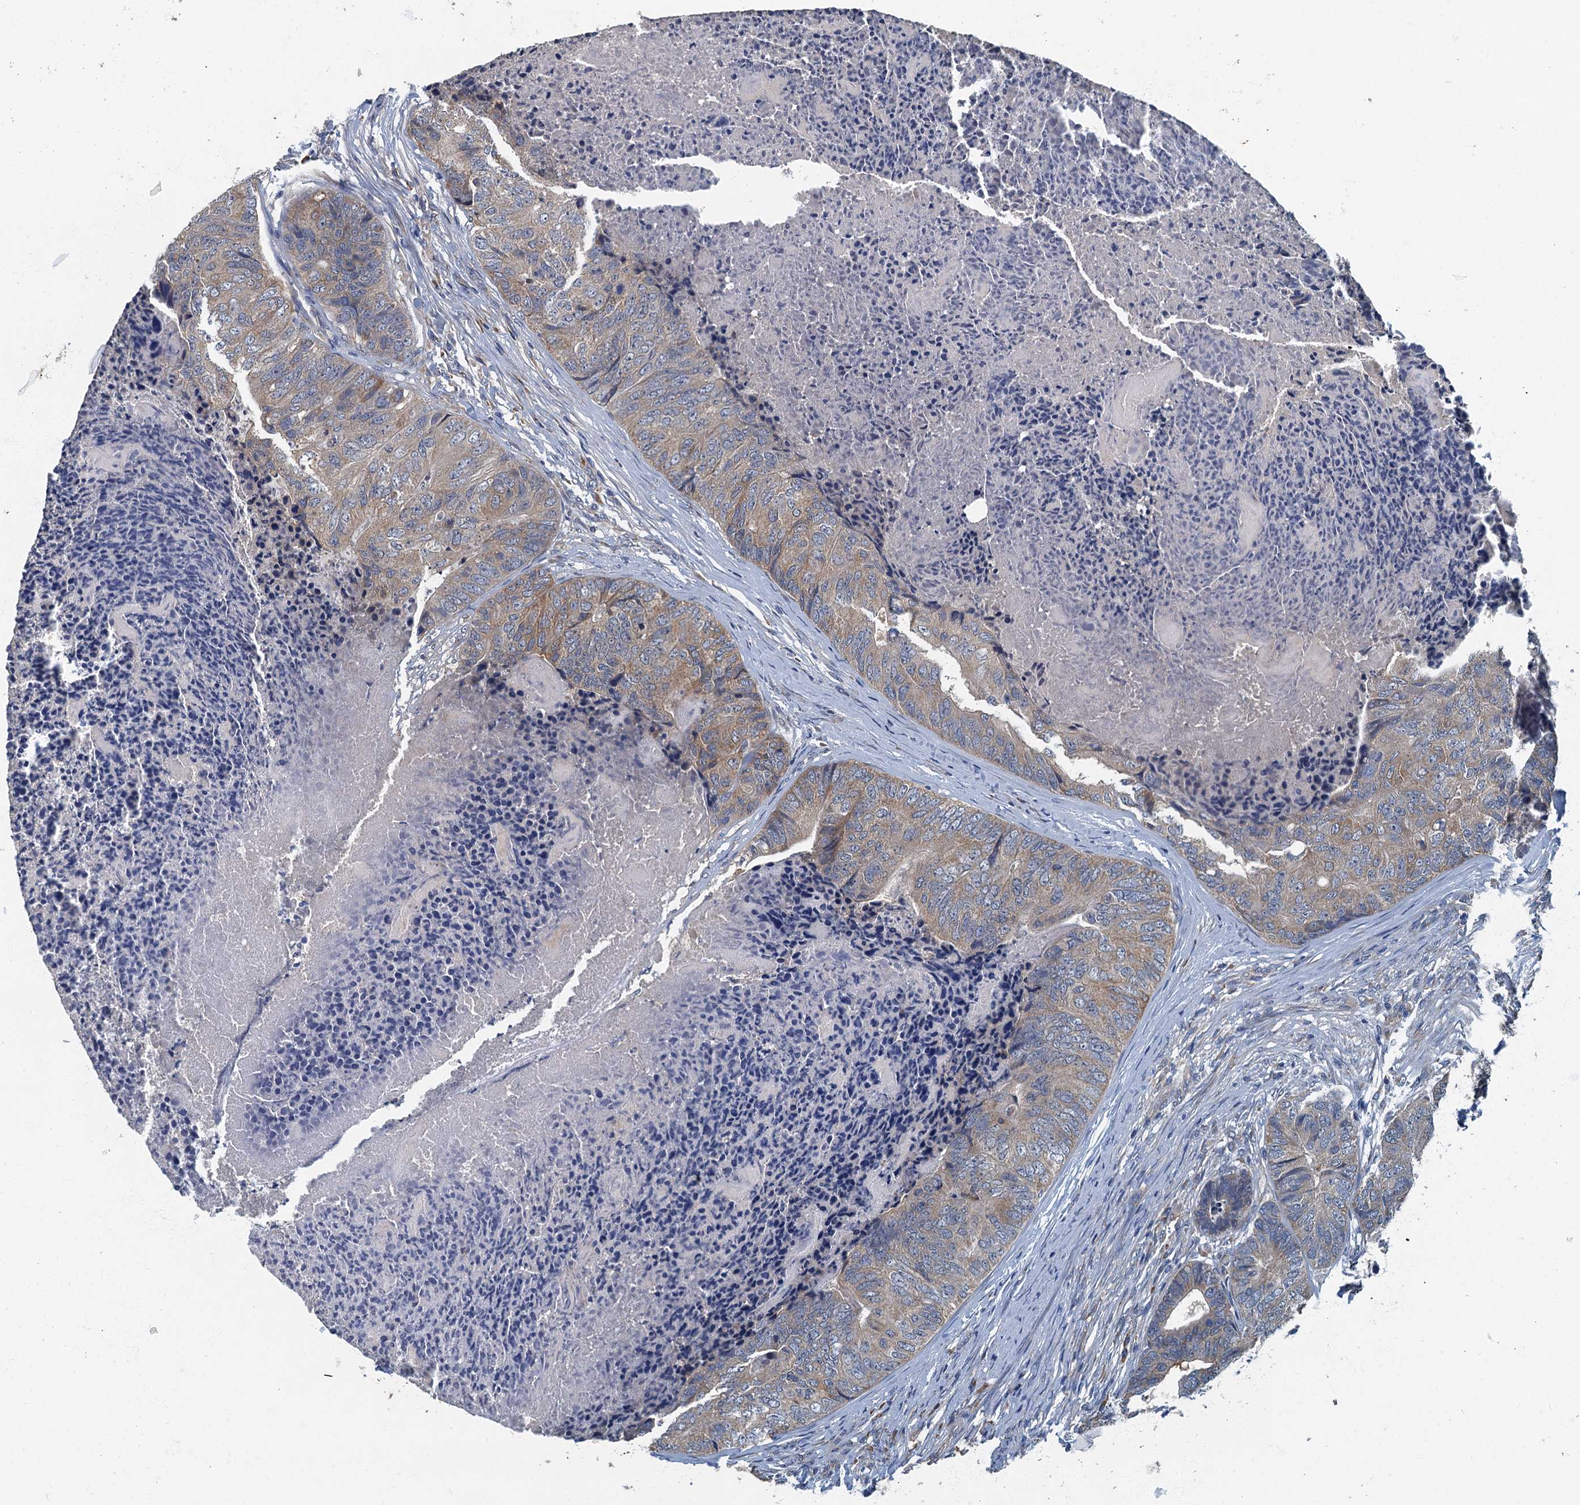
{"staining": {"intensity": "moderate", "quantity": "25%-75%", "location": "cytoplasmic/membranous"}, "tissue": "colorectal cancer", "cell_type": "Tumor cells", "image_type": "cancer", "snomed": [{"axis": "morphology", "description": "Adenocarcinoma, NOS"}, {"axis": "topography", "description": "Colon"}], "caption": "Colorectal cancer stained for a protein shows moderate cytoplasmic/membranous positivity in tumor cells.", "gene": "DDX49", "patient": {"sex": "female", "age": 67}}